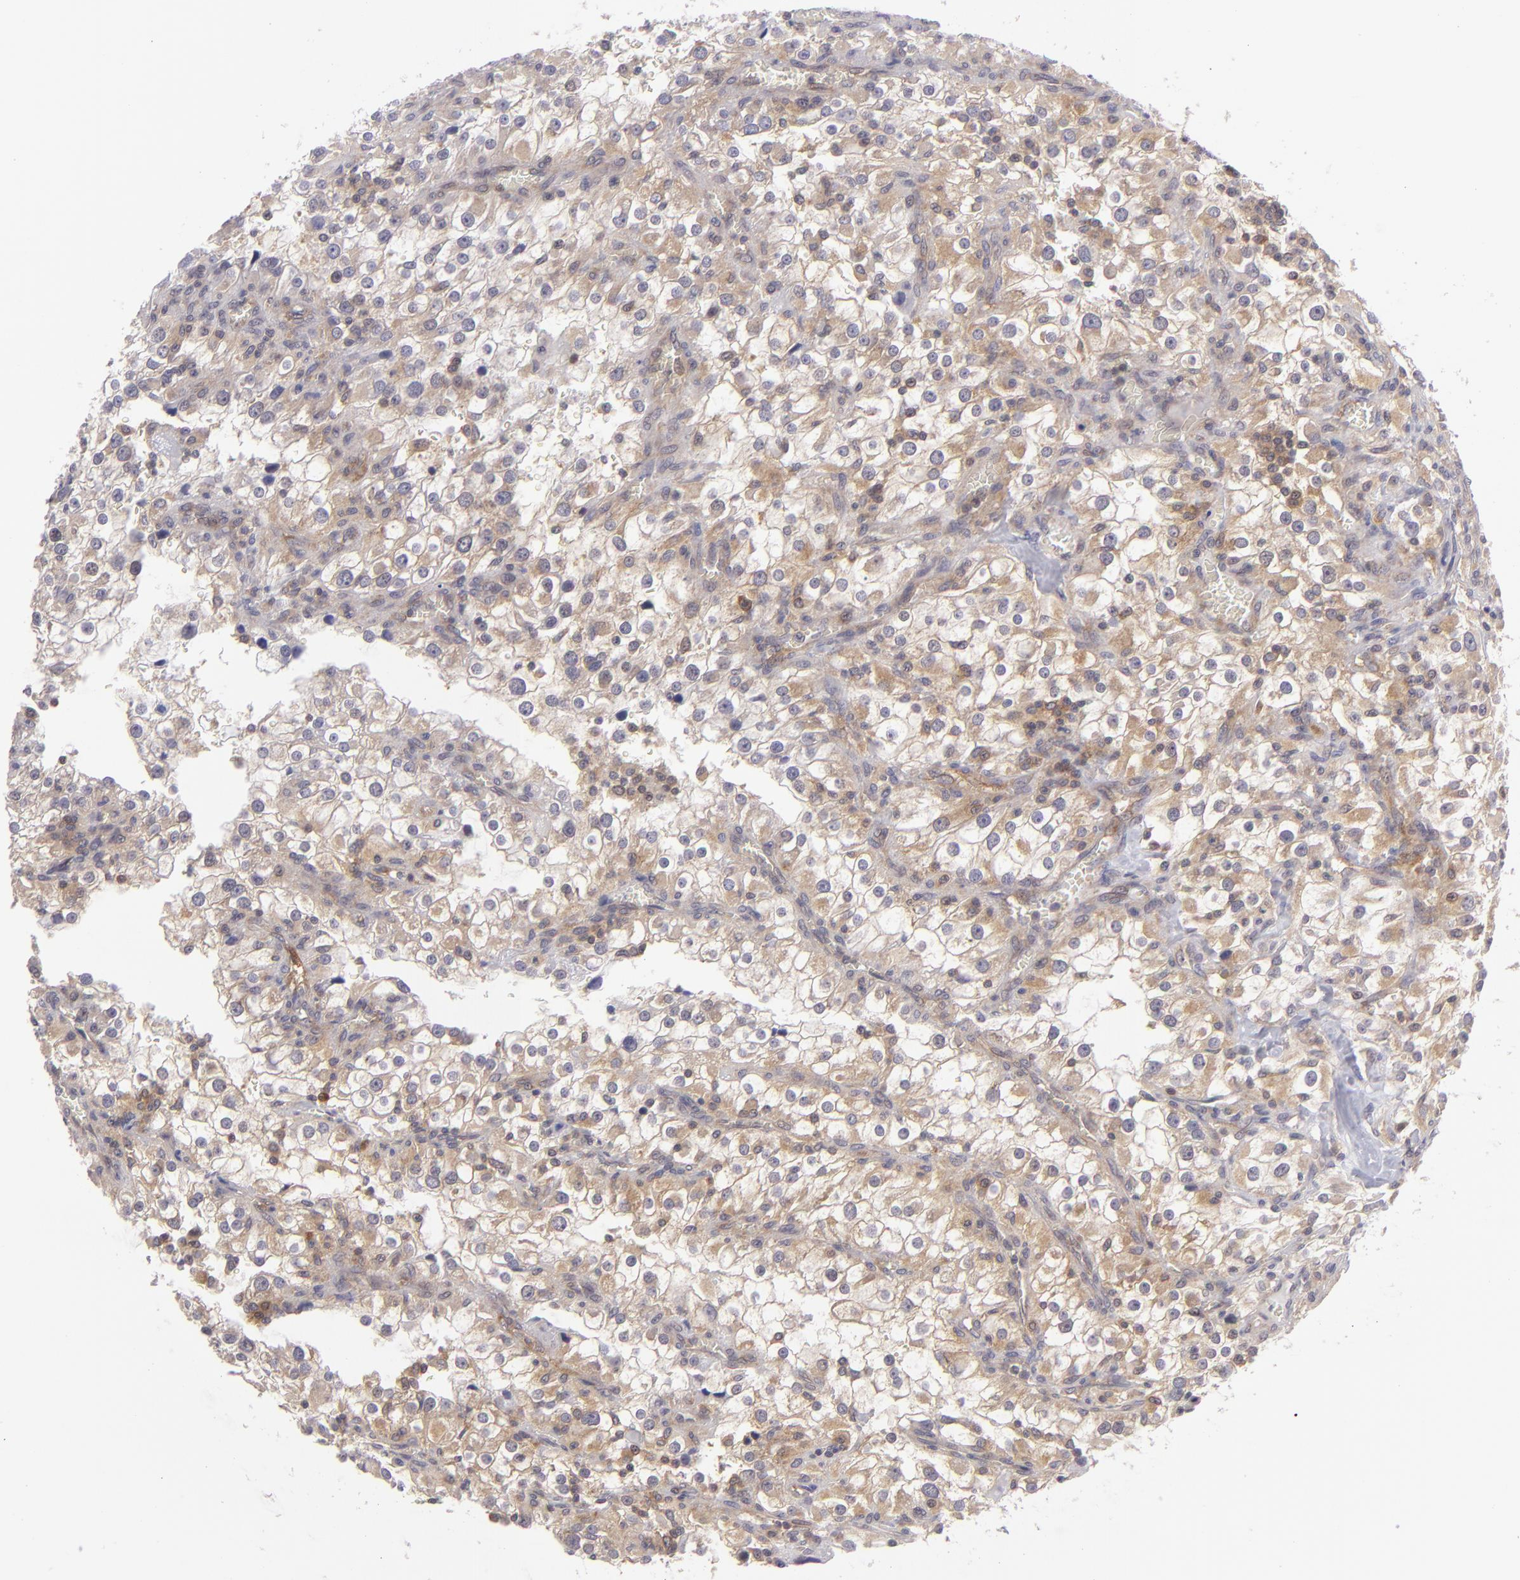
{"staining": {"intensity": "weak", "quantity": "25%-75%", "location": "cytoplasmic/membranous"}, "tissue": "renal cancer", "cell_type": "Tumor cells", "image_type": "cancer", "snomed": [{"axis": "morphology", "description": "Adenocarcinoma, NOS"}, {"axis": "topography", "description": "Kidney"}], "caption": "About 25%-75% of tumor cells in adenocarcinoma (renal) show weak cytoplasmic/membranous protein expression as visualized by brown immunohistochemical staining.", "gene": "PTPN13", "patient": {"sex": "female", "age": 52}}